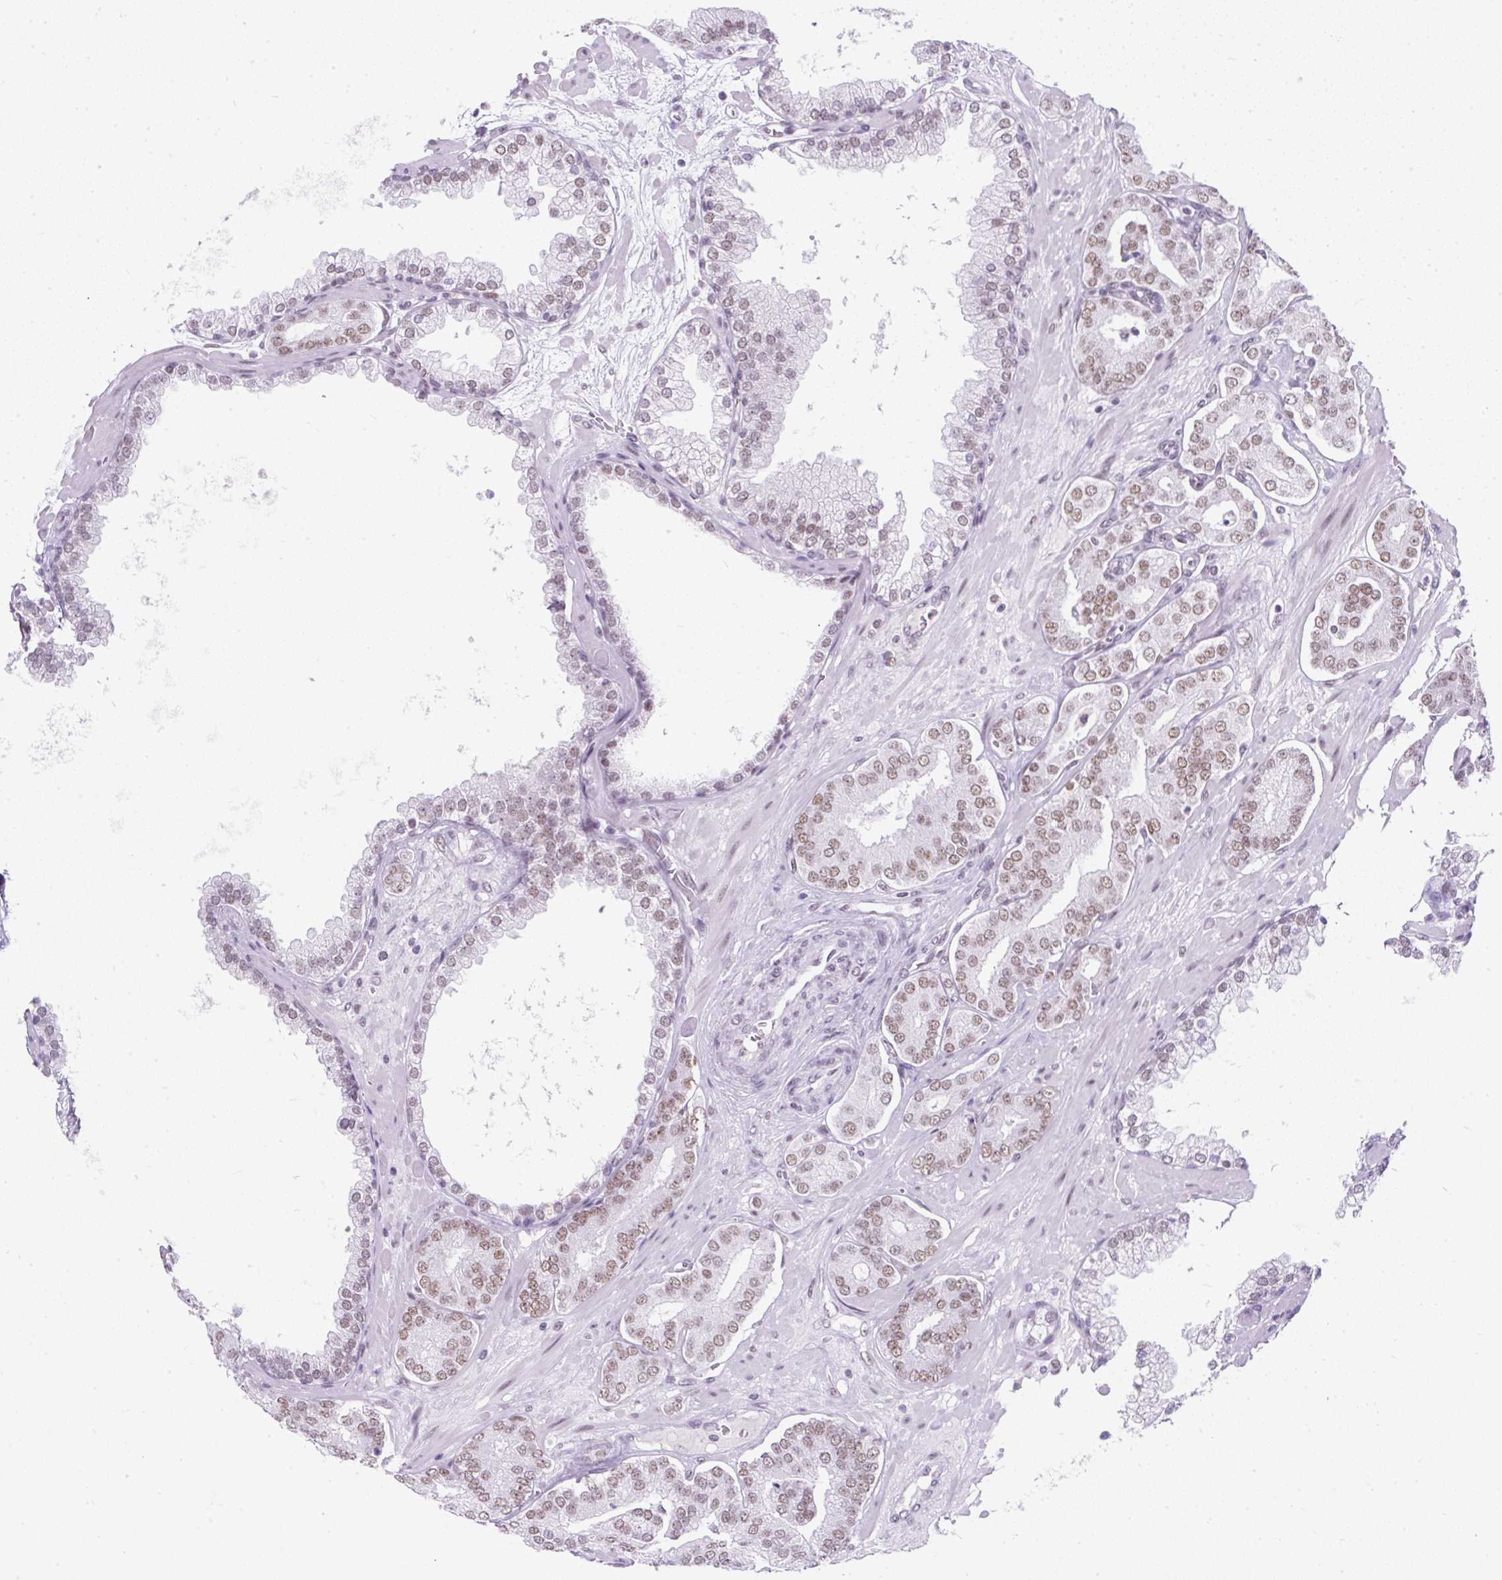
{"staining": {"intensity": "moderate", "quantity": ">75%", "location": "nuclear"}, "tissue": "prostate cancer", "cell_type": "Tumor cells", "image_type": "cancer", "snomed": [{"axis": "morphology", "description": "Adenocarcinoma, High grade"}, {"axis": "topography", "description": "Prostate"}], "caption": "This micrograph reveals immunohistochemistry staining of human prostate high-grade adenocarcinoma, with medium moderate nuclear expression in approximately >75% of tumor cells.", "gene": "PLCXD2", "patient": {"sex": "male", "age": 66}}